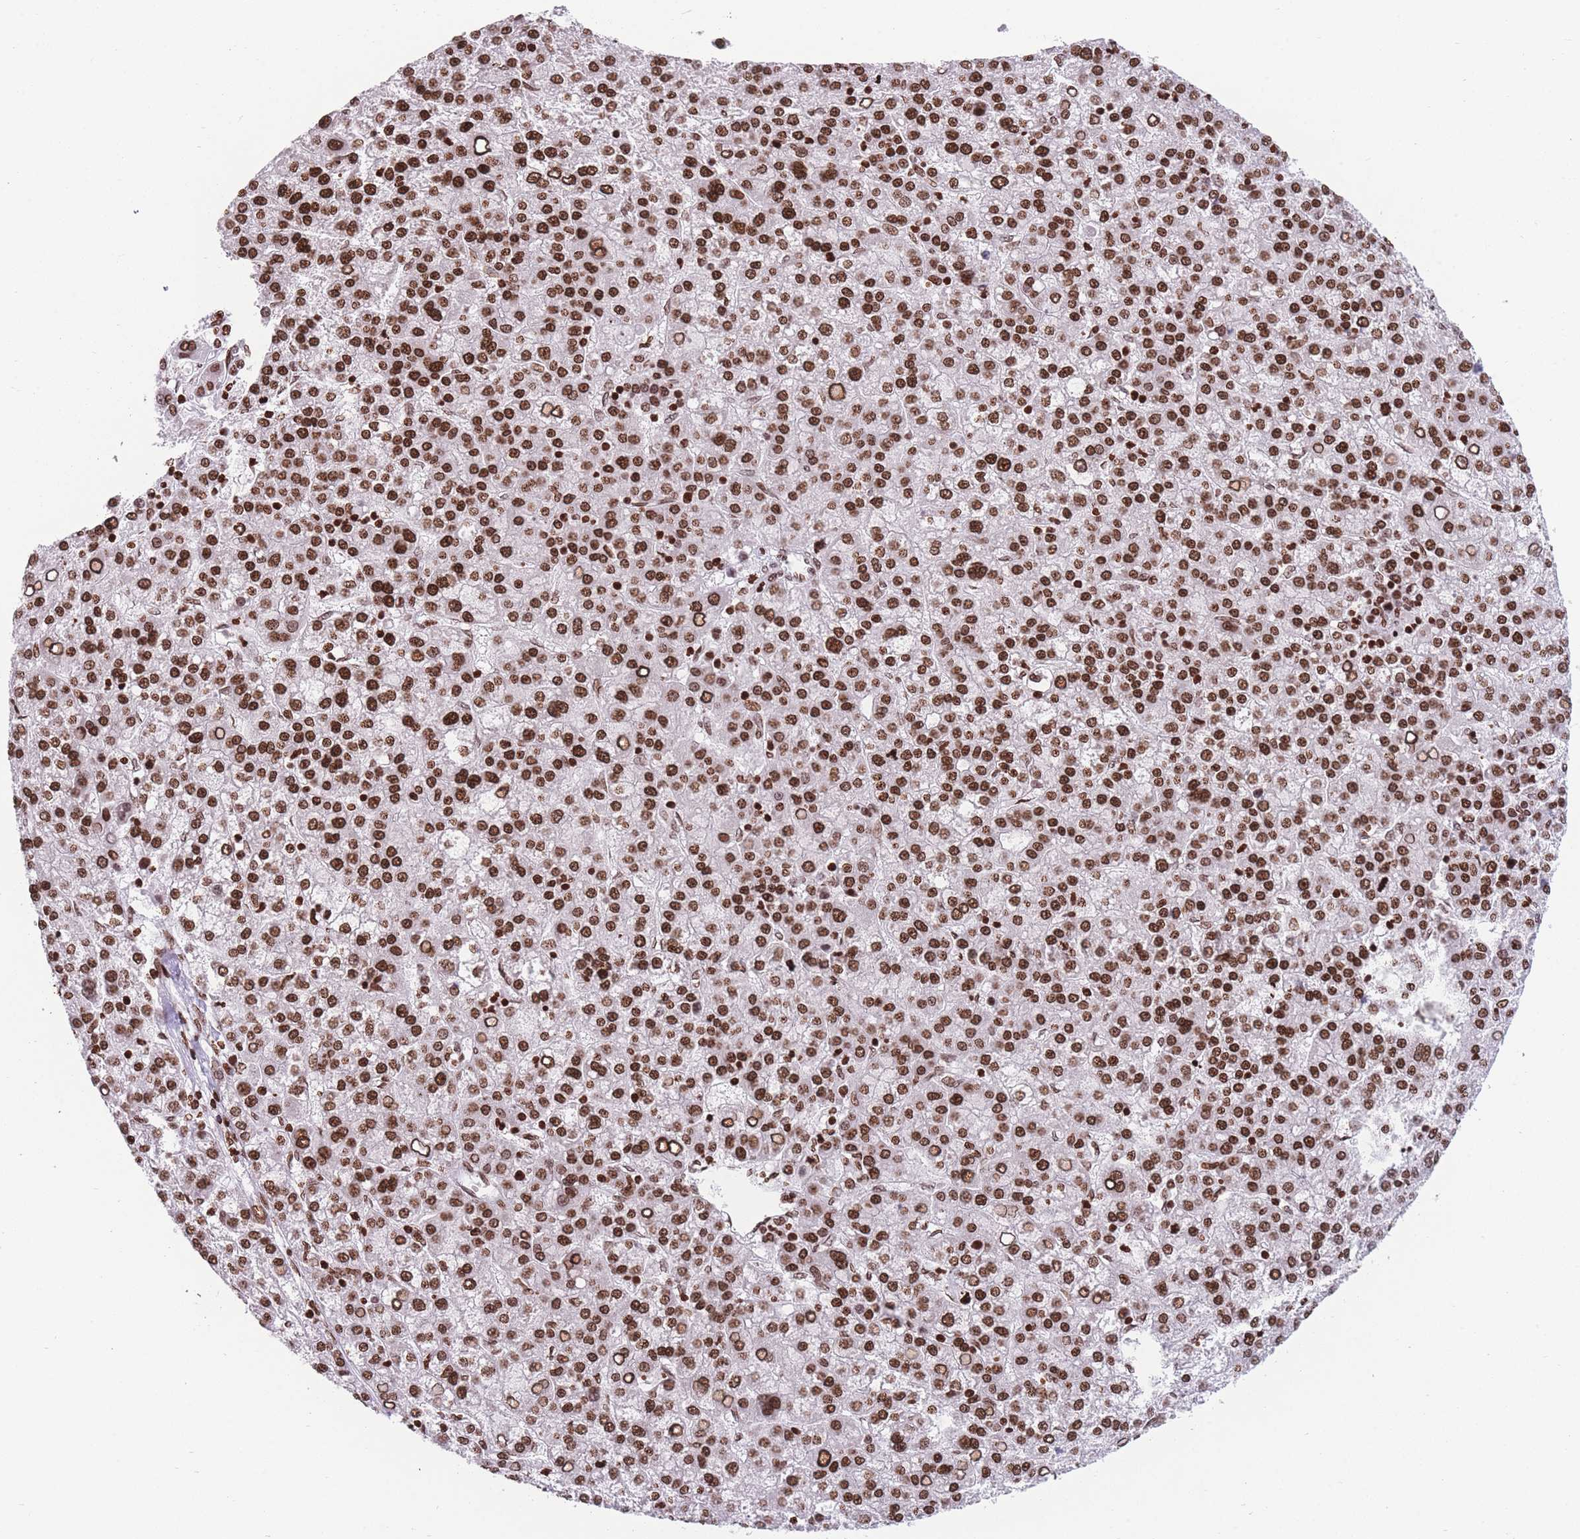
{"staining": {"intensity": "strong", "quantity": ">75%", "location": "nuclear"}, "tissue": "liver cancer", "cell_type": "Tumor cells", "image_type": "cancer", "snomed": [{"axis": "morphology", "description": "Carcinoma, Hepatocellular, NOS"}, {"axis": "topography", "description": "Liver"}], "caption": "Hepatocellular carcinoma (liver) was stained to show a protein in brown. There is high levels of strong nuclear staining in about >75% of tumor cells.", "gene": "AK9", "patient": {"sex": "female", "age": 58}}